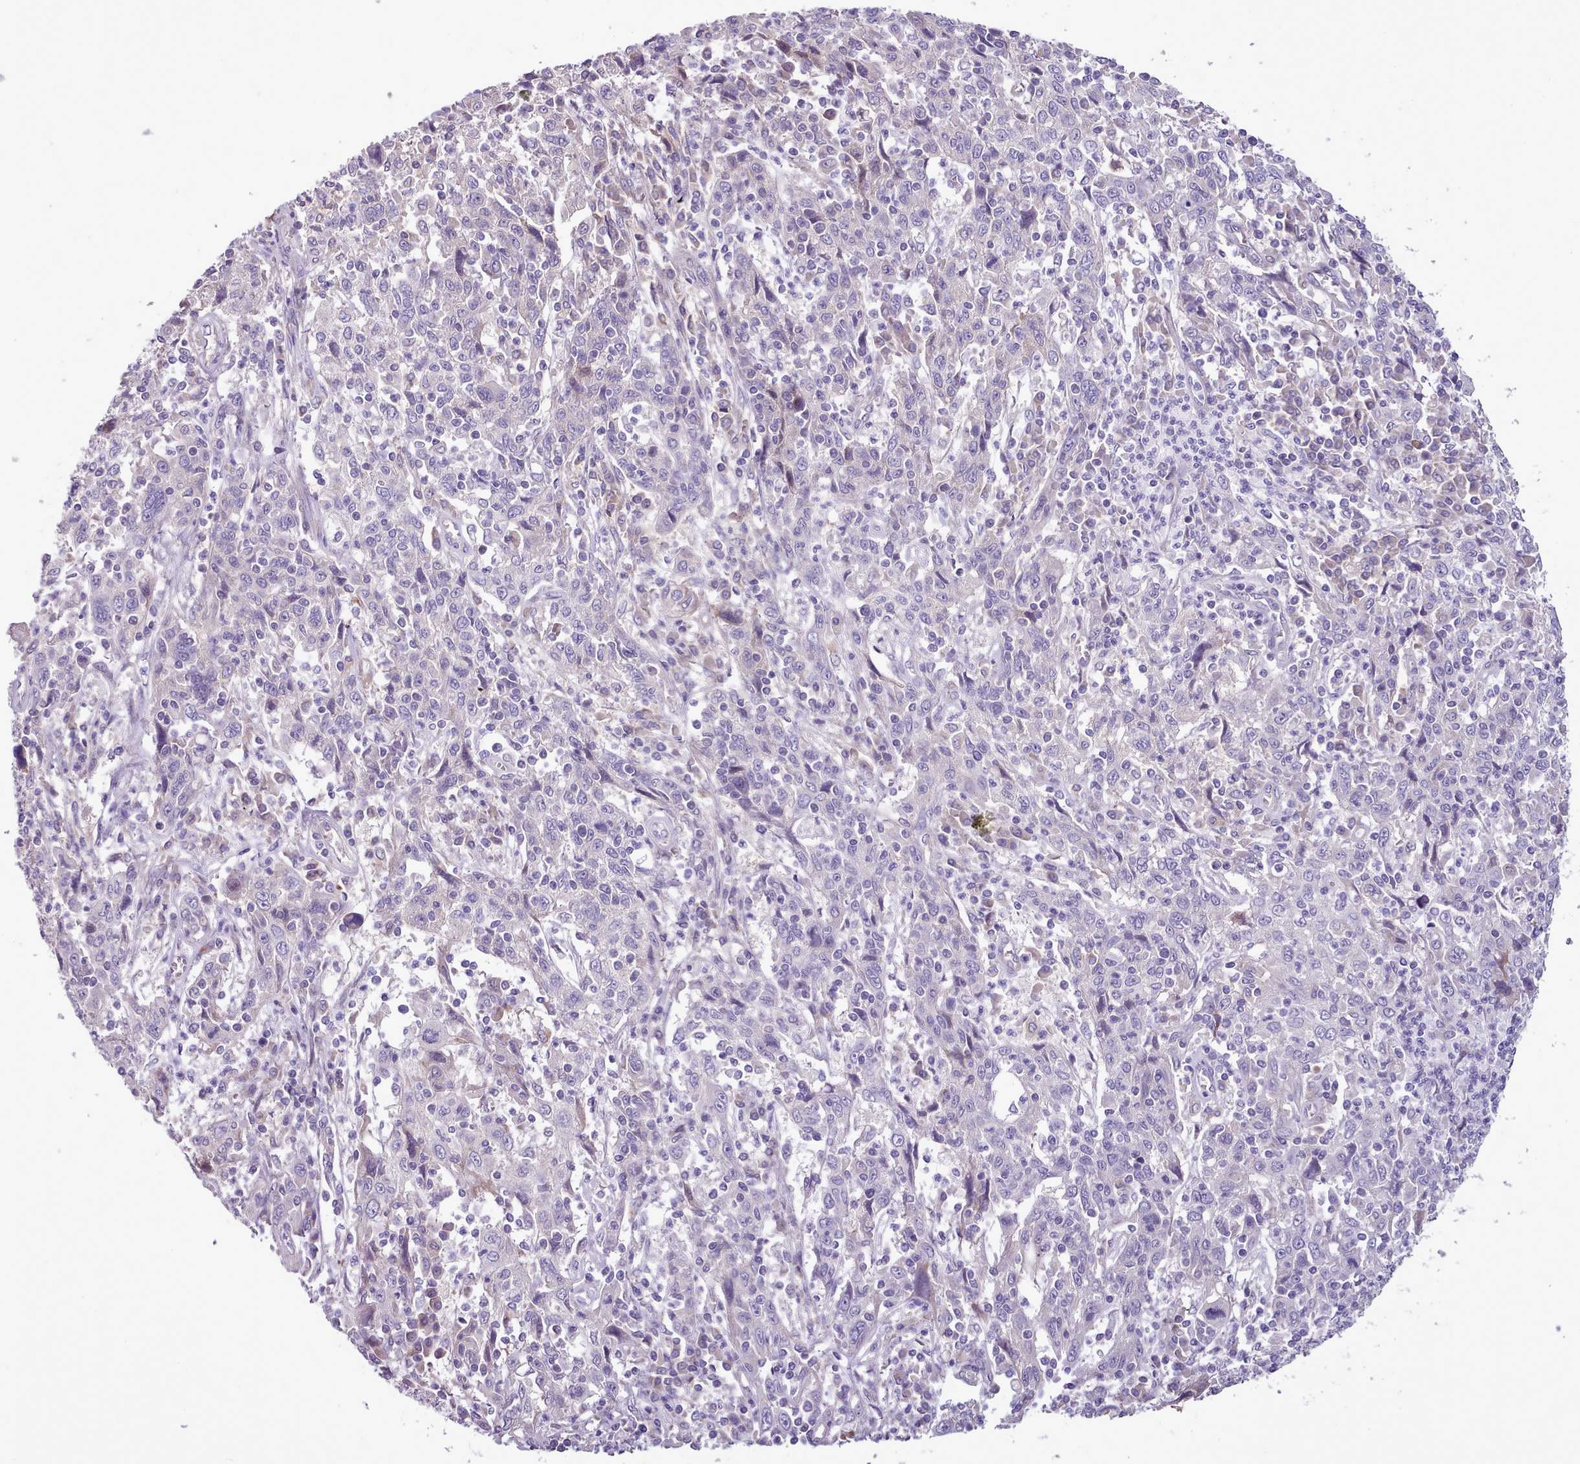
{"staining": {"intensity": "negative", "quantity": "none", "location": "none"}, "tissue": "cervical cancer", "cell_type": "Tumor cells", "image_type": "cancer", "snomed": [{"axis": "morphology", "description": "Squamous cell carcinoma, NOS"}, {"axis": "topography", "description": "Cervix"}], "caption": "IHC micrograph of neoplastic tissue: human cervical cancer (squamous cell carcinoma) stained with DAB (3,3'-diaminobenzidine) demonstrates no significant protein positivity in tumor cells. (DAB immunohistochemistry with hematoxylin counter stain).", "gene": "SETX", "patient": {"sex": "female", "age": 46}}